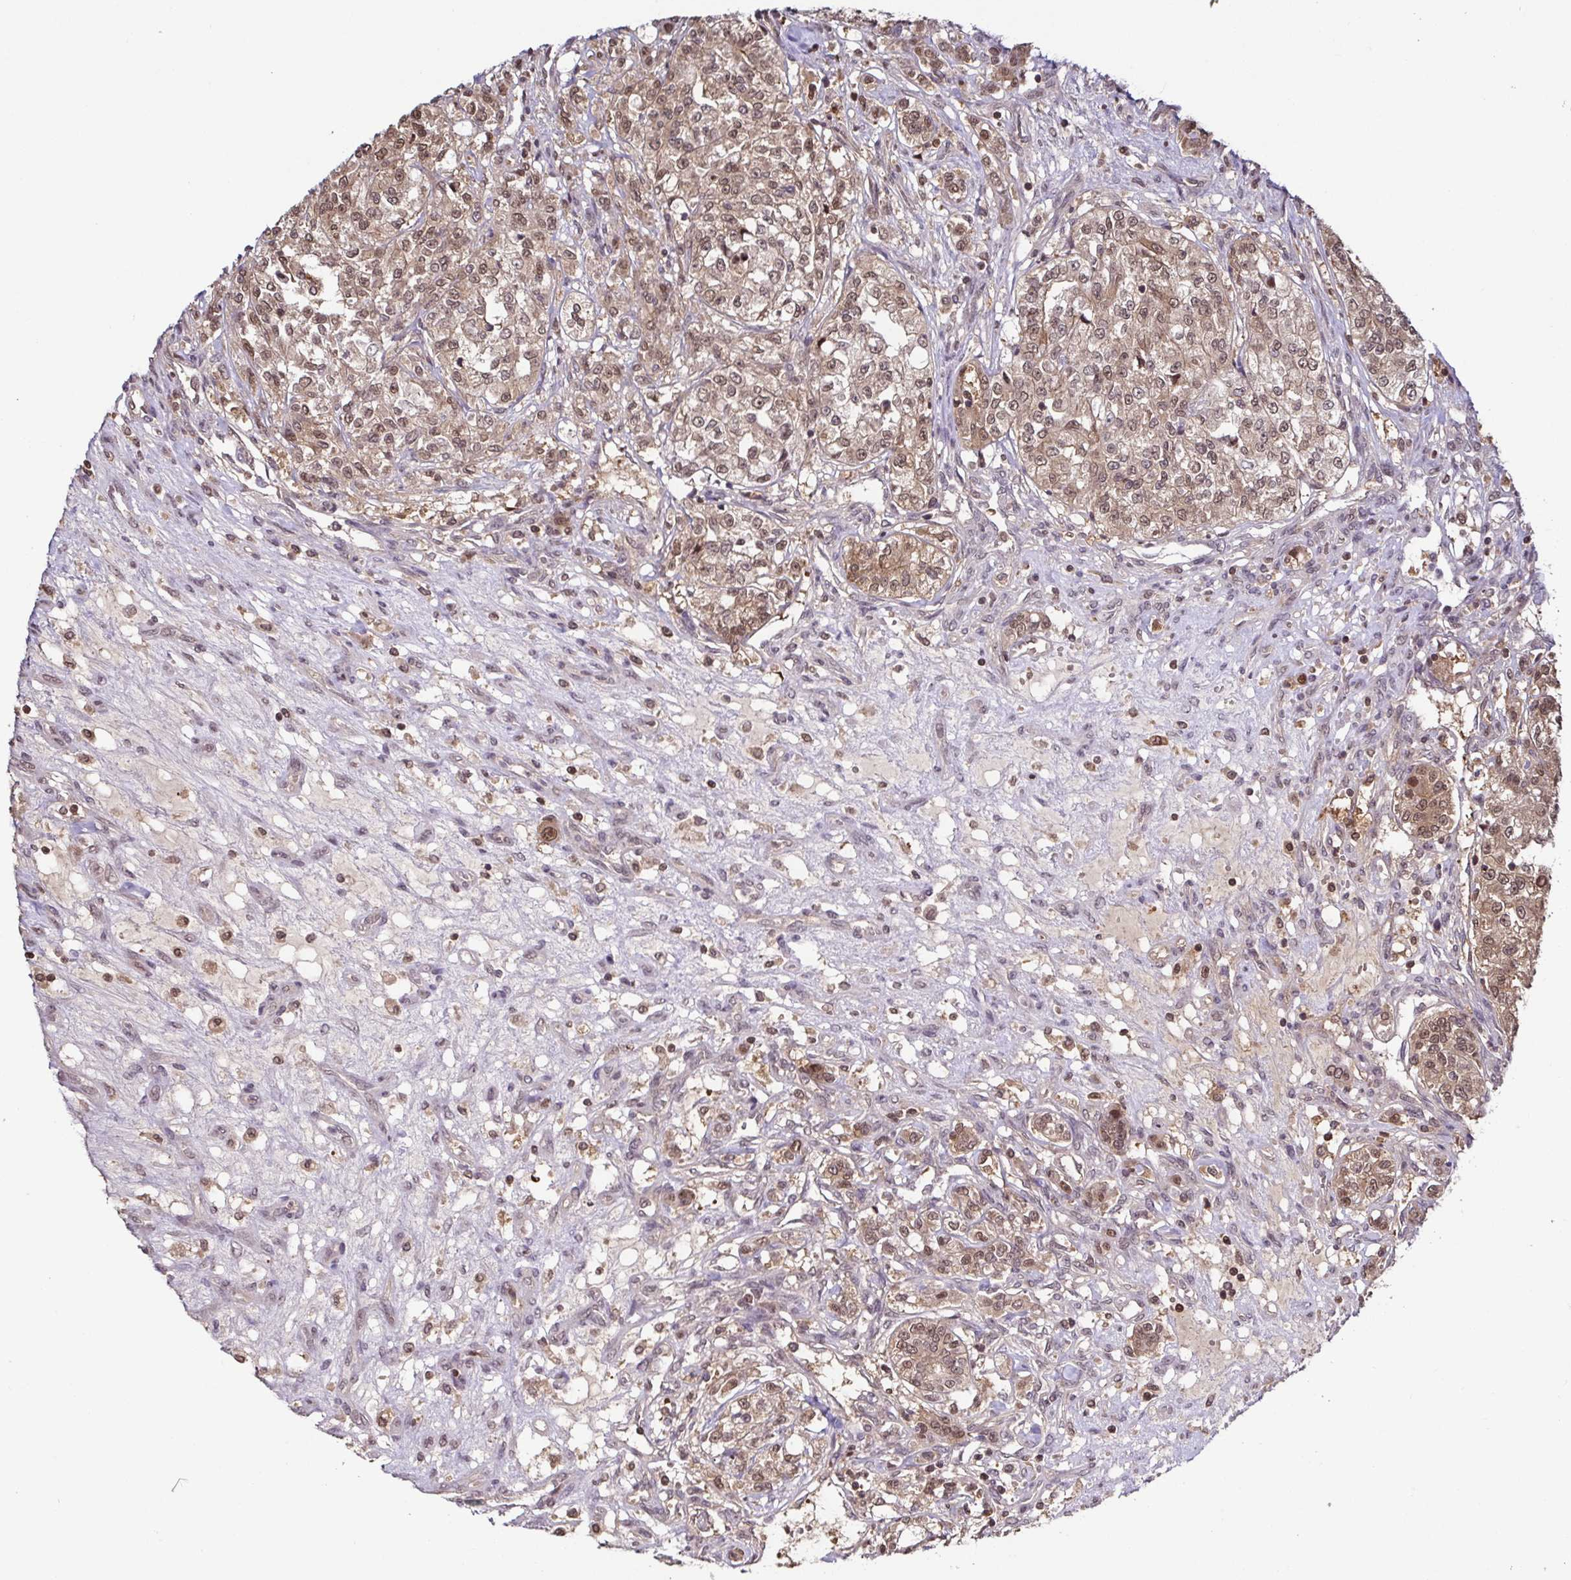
{"staining": {"intensity": "moderate", "quantity": ">75%", "location": "cytoplasmic/membranous,nuclear"}, "tissue": "renal cancer", "cell_type": "Tumor cells", "image_type": "cancer", "snomed": [{"axis": "morphology", "description": "Adenocarcinoma, NOS"}, {"axis": "topography", "description": "Kidney"}], "caption": "Adenocarcinoma (renal) stained for a protein exhibits moderate cytoplasmic/membranous and nuclear positivity in tumor cells. (IHC, brightfield microscopy, high magnification).", "gene": "PSMB9", "patient": {"sex": "female", "age": 63}}